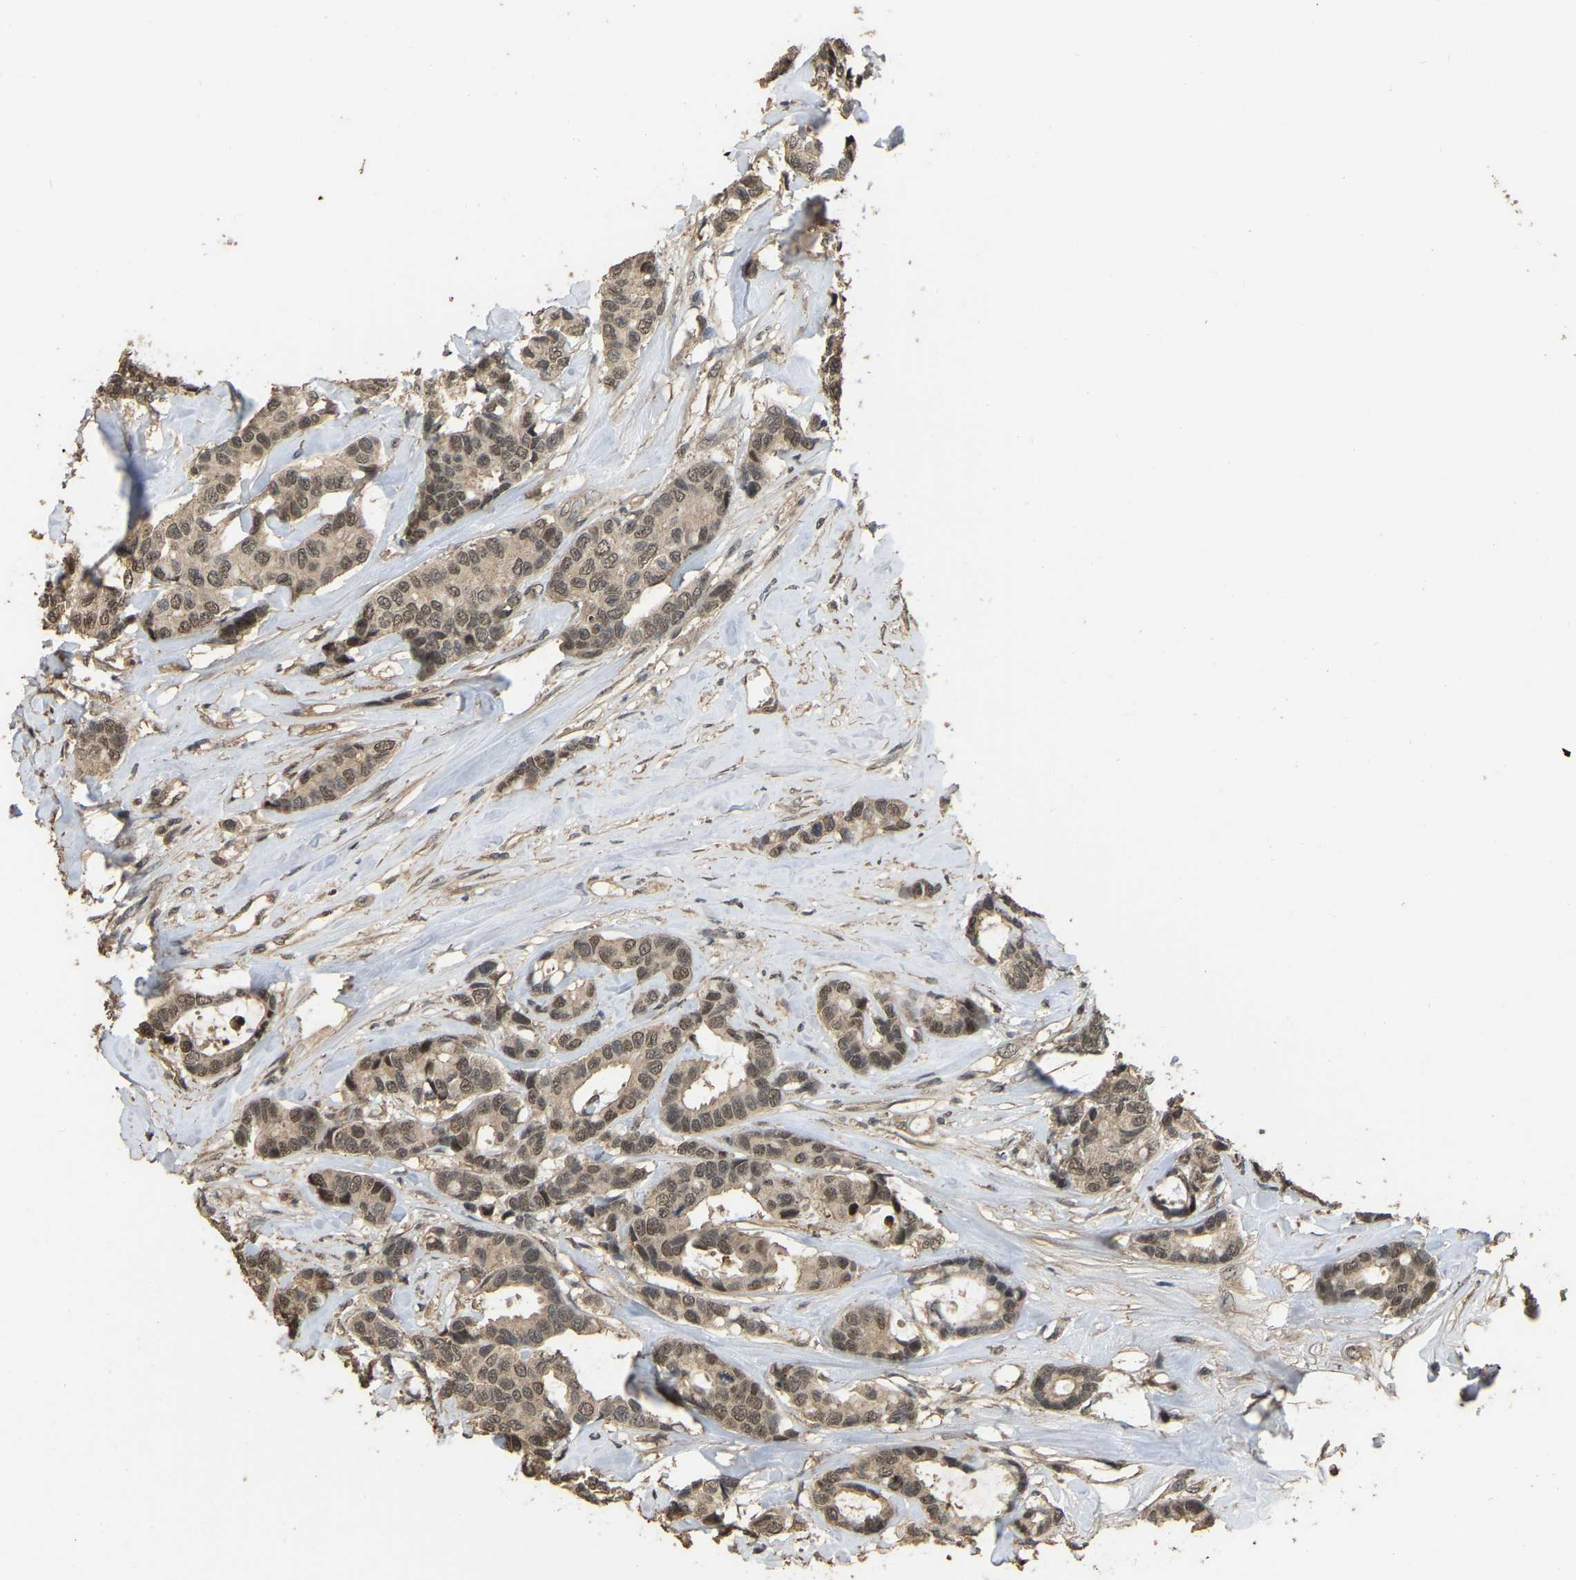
{"staining": {"intensity": "moderate", "quantity": ">75%", "location": "nuclear"}, "tissue": "breast cancer", "cell_type": "Tumor cells", "image_type": "cancer", "snomed": [{"axis": "morphology", "description": "Duct carcinoma"}, {"axis": "topography", "description": "Breast"}], "caption": "A brown stain highlights moderate nuclear positivity of a protein in human breast cancer tumor cells.", "gene": "ARHGAP23", "patient": {"sex": "female", "age": 87}}